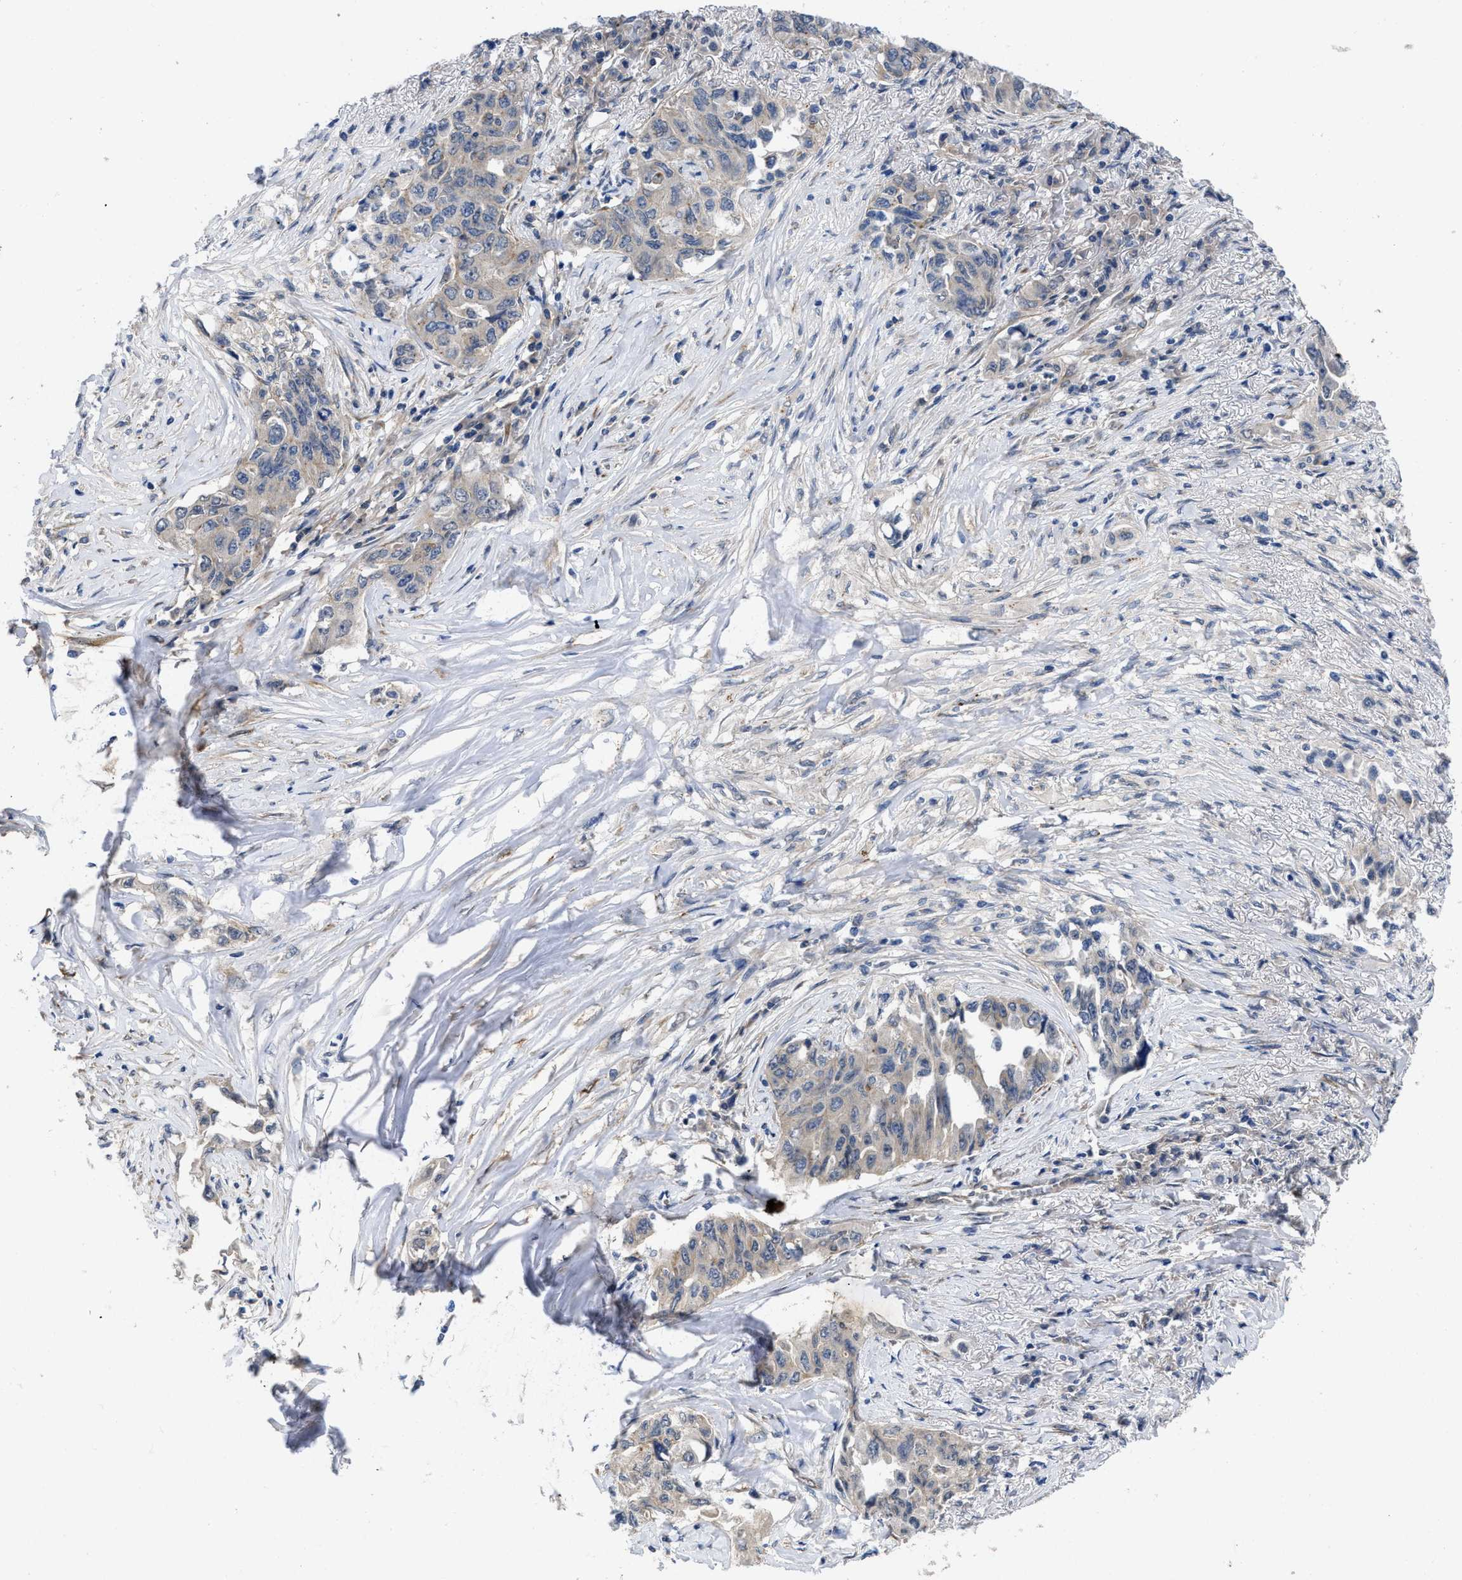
{"staining": {"intensity": "negative", "quantity": "none", "location": "none"}, "tissue": "lung cancer", "cell_type": "Tumor cells", "image_type": "cancer", "snomed": [{"axis": "morphology", "description": "Adenocarcinoma, NOS"}, {"axis": "topography", "description": "Lung"}], "caption": "DAB immunohistochemical staining of lung adenocarcinoma shows no significant expression in tumor cells.", "gene": "PKD2", "patient": {"sex": "female", "age": 51}}